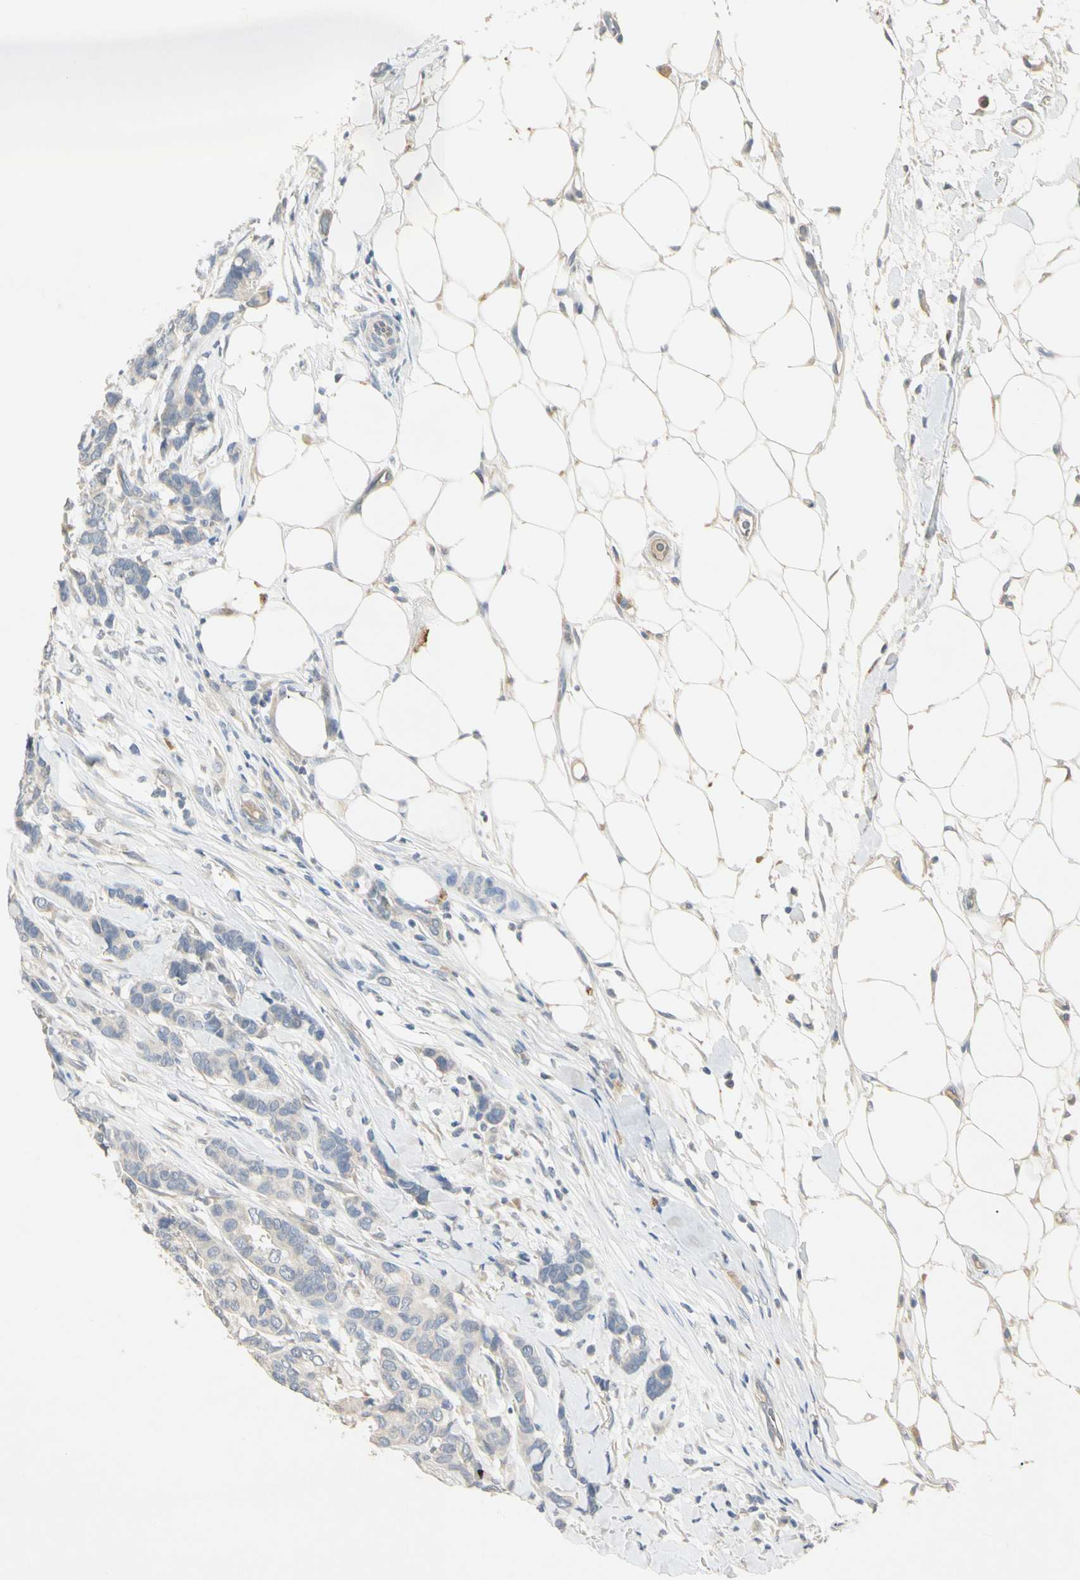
{"staining": {"intensity": "negative", "quantity": "none", "location": "none"}, "tissue": "breast cancer", "cell_type": "Tumor cells", "image_type": "cancer", "snomed": [{"axis": "morphology", "description": "Duct carcinoma"}, {"axis": "topography", "description": "Breast"}], "caption": "The micrograph shows no staining of tumor cells in breast cancer.", "gene": "PRSS21", "patient": {"sex": "female", "age": 87}}